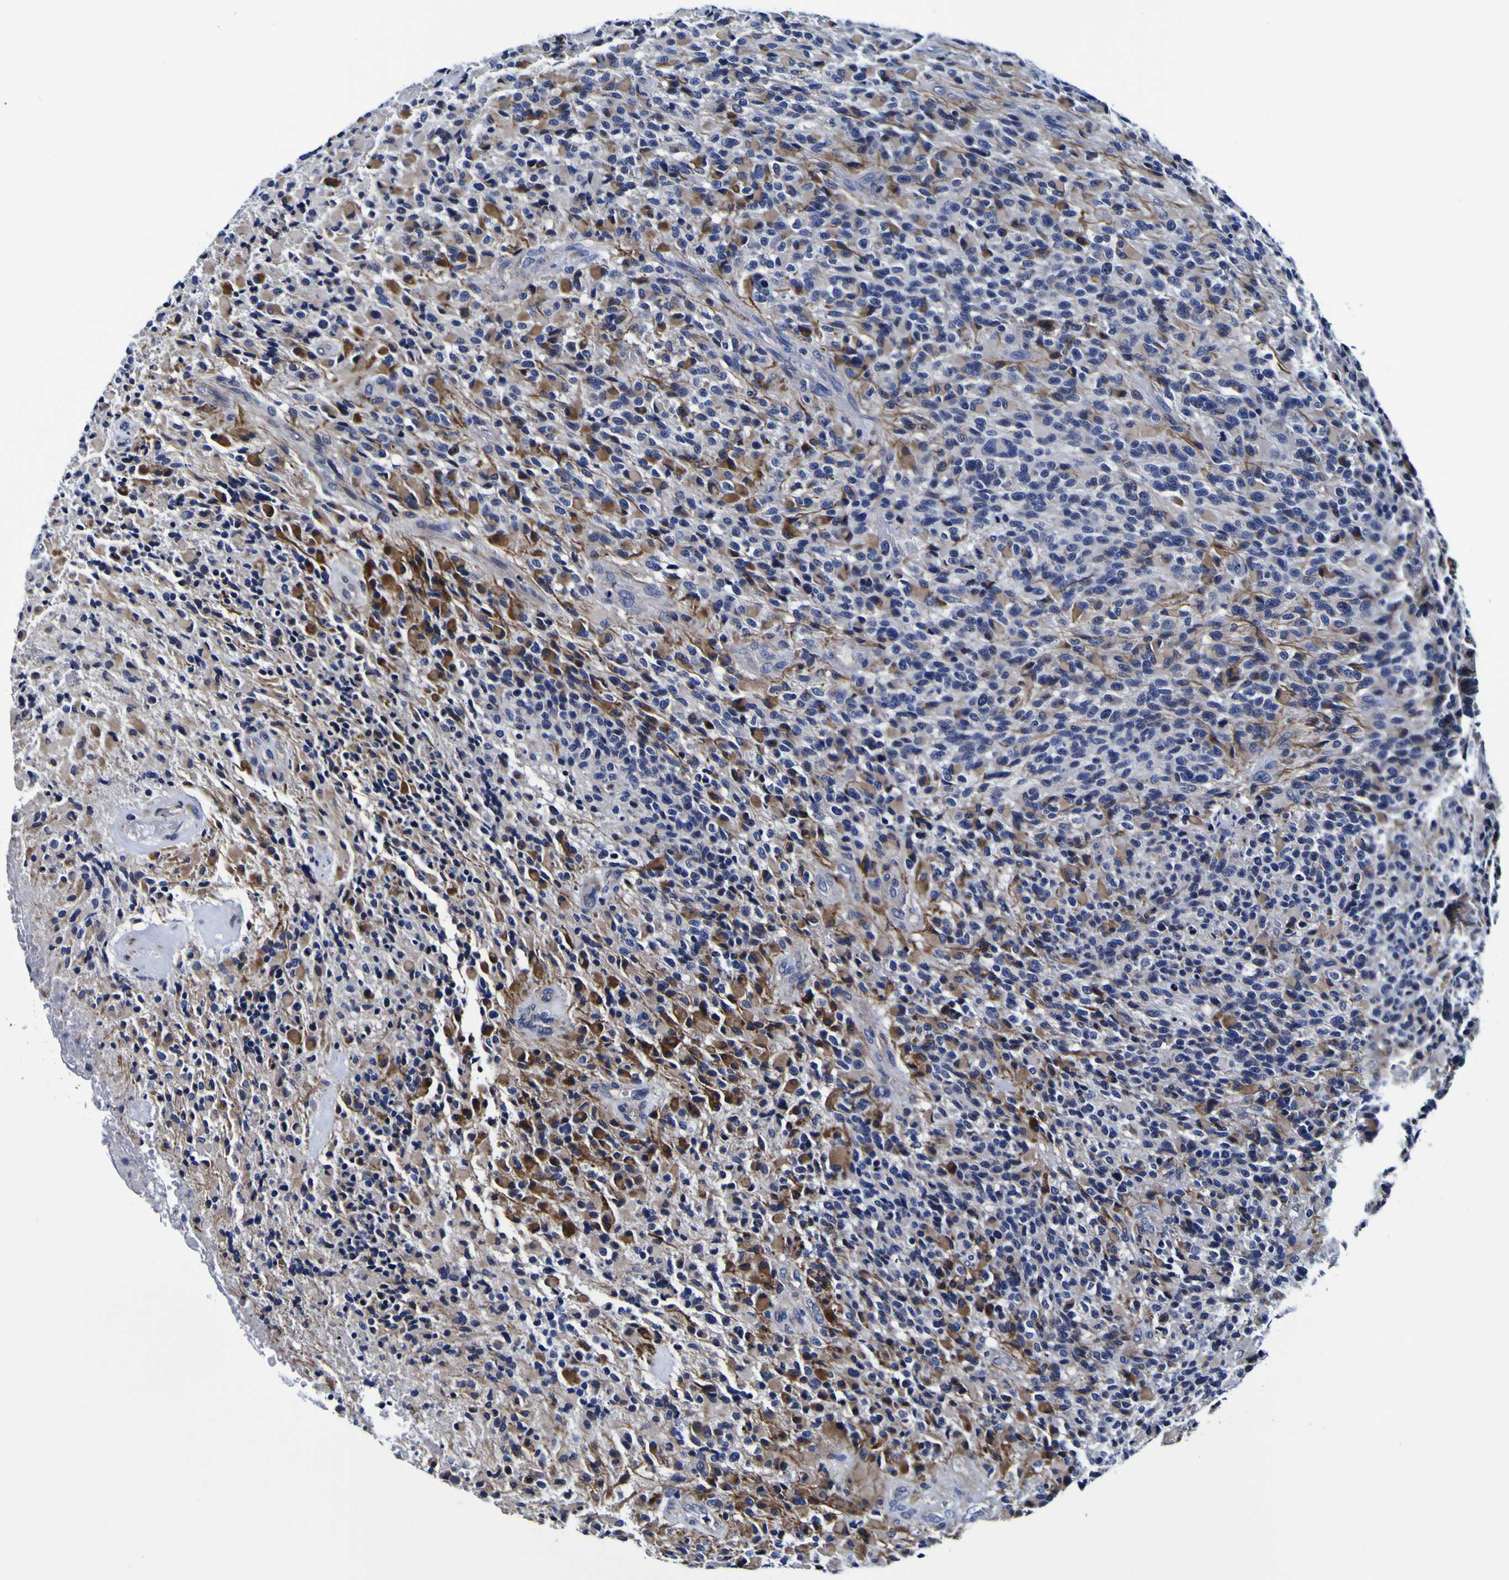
{"staining": {"intensity": "moderate", "quantity": "25%-75%", "location": "cytoplasmic/membranous"}, "tissue": "glioma", "cell_type": "Tumor cells", "image_type": "cancer", "snomed": [{"axis": "morphology", "description": "Glioma, malignant, High grade"}, {"axis": "topography", "description": "Brain"}], "caption": "Approximately 25%-75% of tumor cells in glioma reveal moderate cytoplasmic/membranous protein expression as visualized by brown immunohistochemical staining.", "gene": "PDLIM4", "patient": {"sex": "male", "age": 71}}